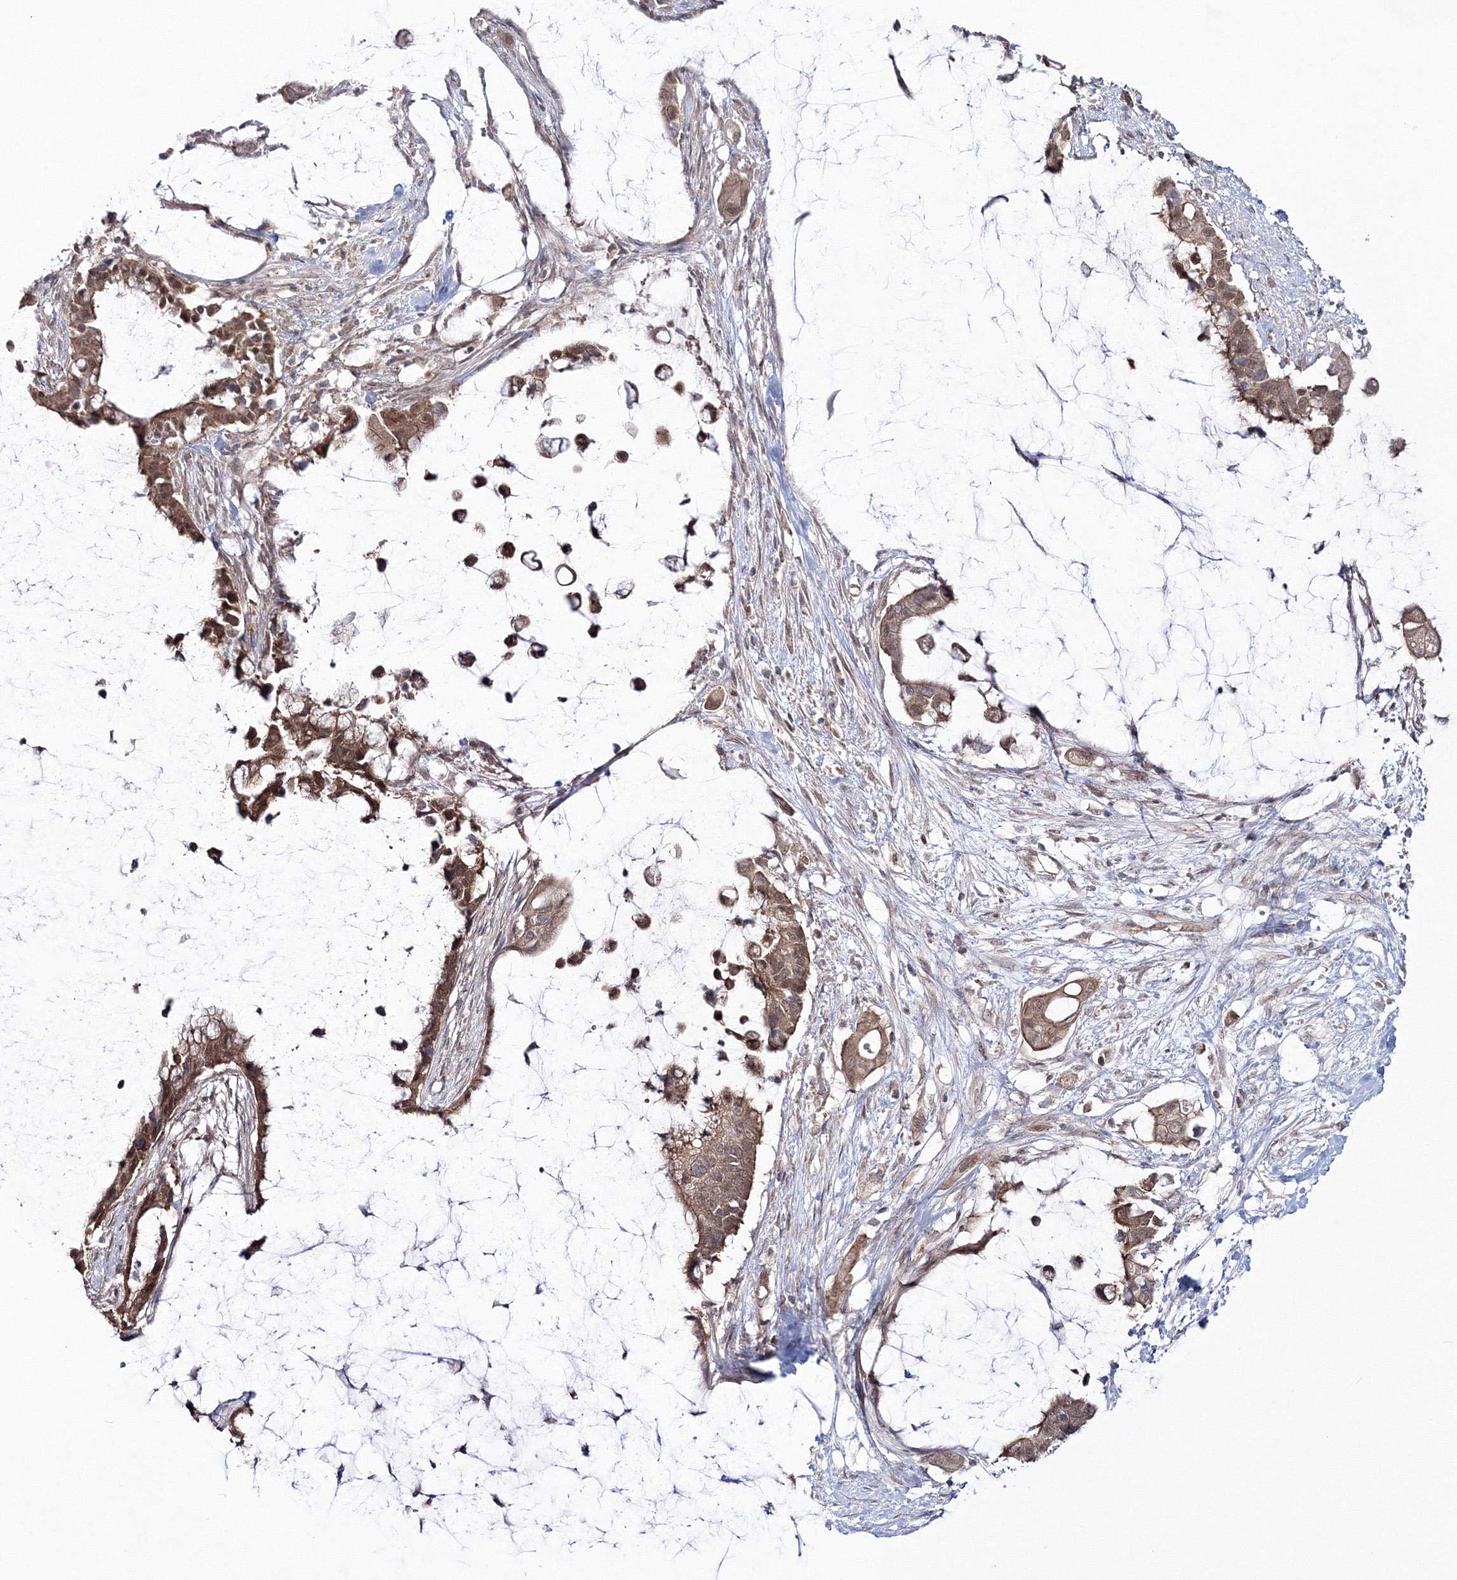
{"staining": {"intensity": "moderate", "quantity": ">75%", "location": "cytoplasmic/membranous"}, "tissue": "pancreatic cancer", "cell_type": "Tumor cells", "image_type": "cancer", "snomed": [{"axis": "morphology", "description": "Adenocarcinoma, NOS"}, {"axis": "topography", "description": "Pancreas"}], "caption": "Pancreatic cancer (adenocarcinoma) stained with DAB immunohistochemistry (IHC) reveals medium levels of moderate cytoplasmic/membranous expression in about >75% of tumor cells.", "gene": "ZFAND6", "patient": {"sex": "male", "age": 41}}